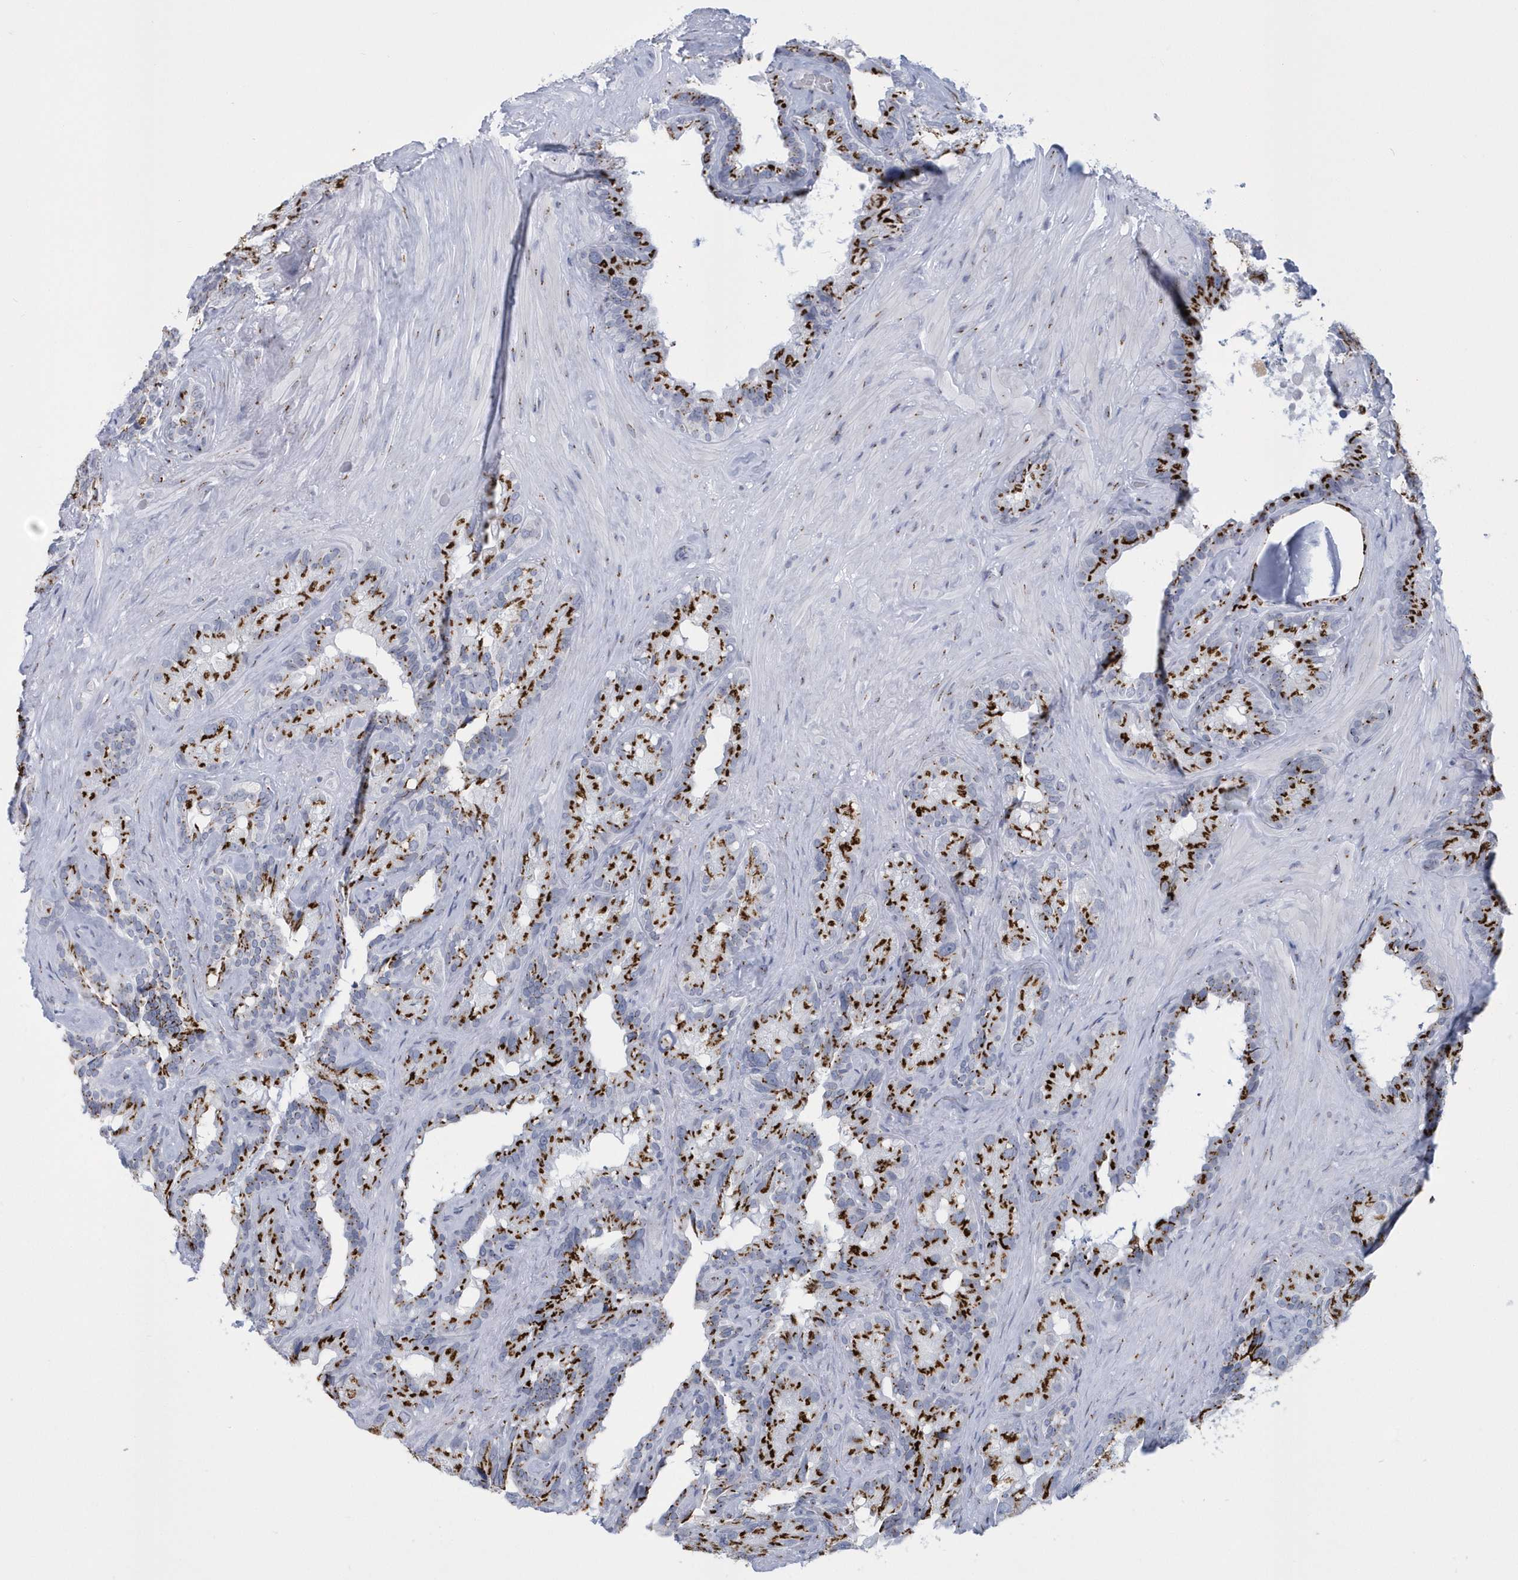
{"staining": {"intensity": "strong", "quantity": ">75%", "location": "cytoplasmic/membranous"}, "tissue": "seminal vesicle", "cell_type": "Glandular cells", "image_type": "normal", "snomed": [{"axis": "morphology", "description": "Normal tissue, NOS"}, {"axis": "topography", "description": "Prostate"}, {"axis": "topography", "description": "Seminal veicle"}], "caption": "DAB (3,3'-diaminobenzidine) immunohistochemical staining of benign seminal vesicle demonstrates strong cytoplasmic/membranous protein expression in approximately >75% of glandular cells.", "gene": "SLX9", "patient": {"sex": "male", "age": 68}}